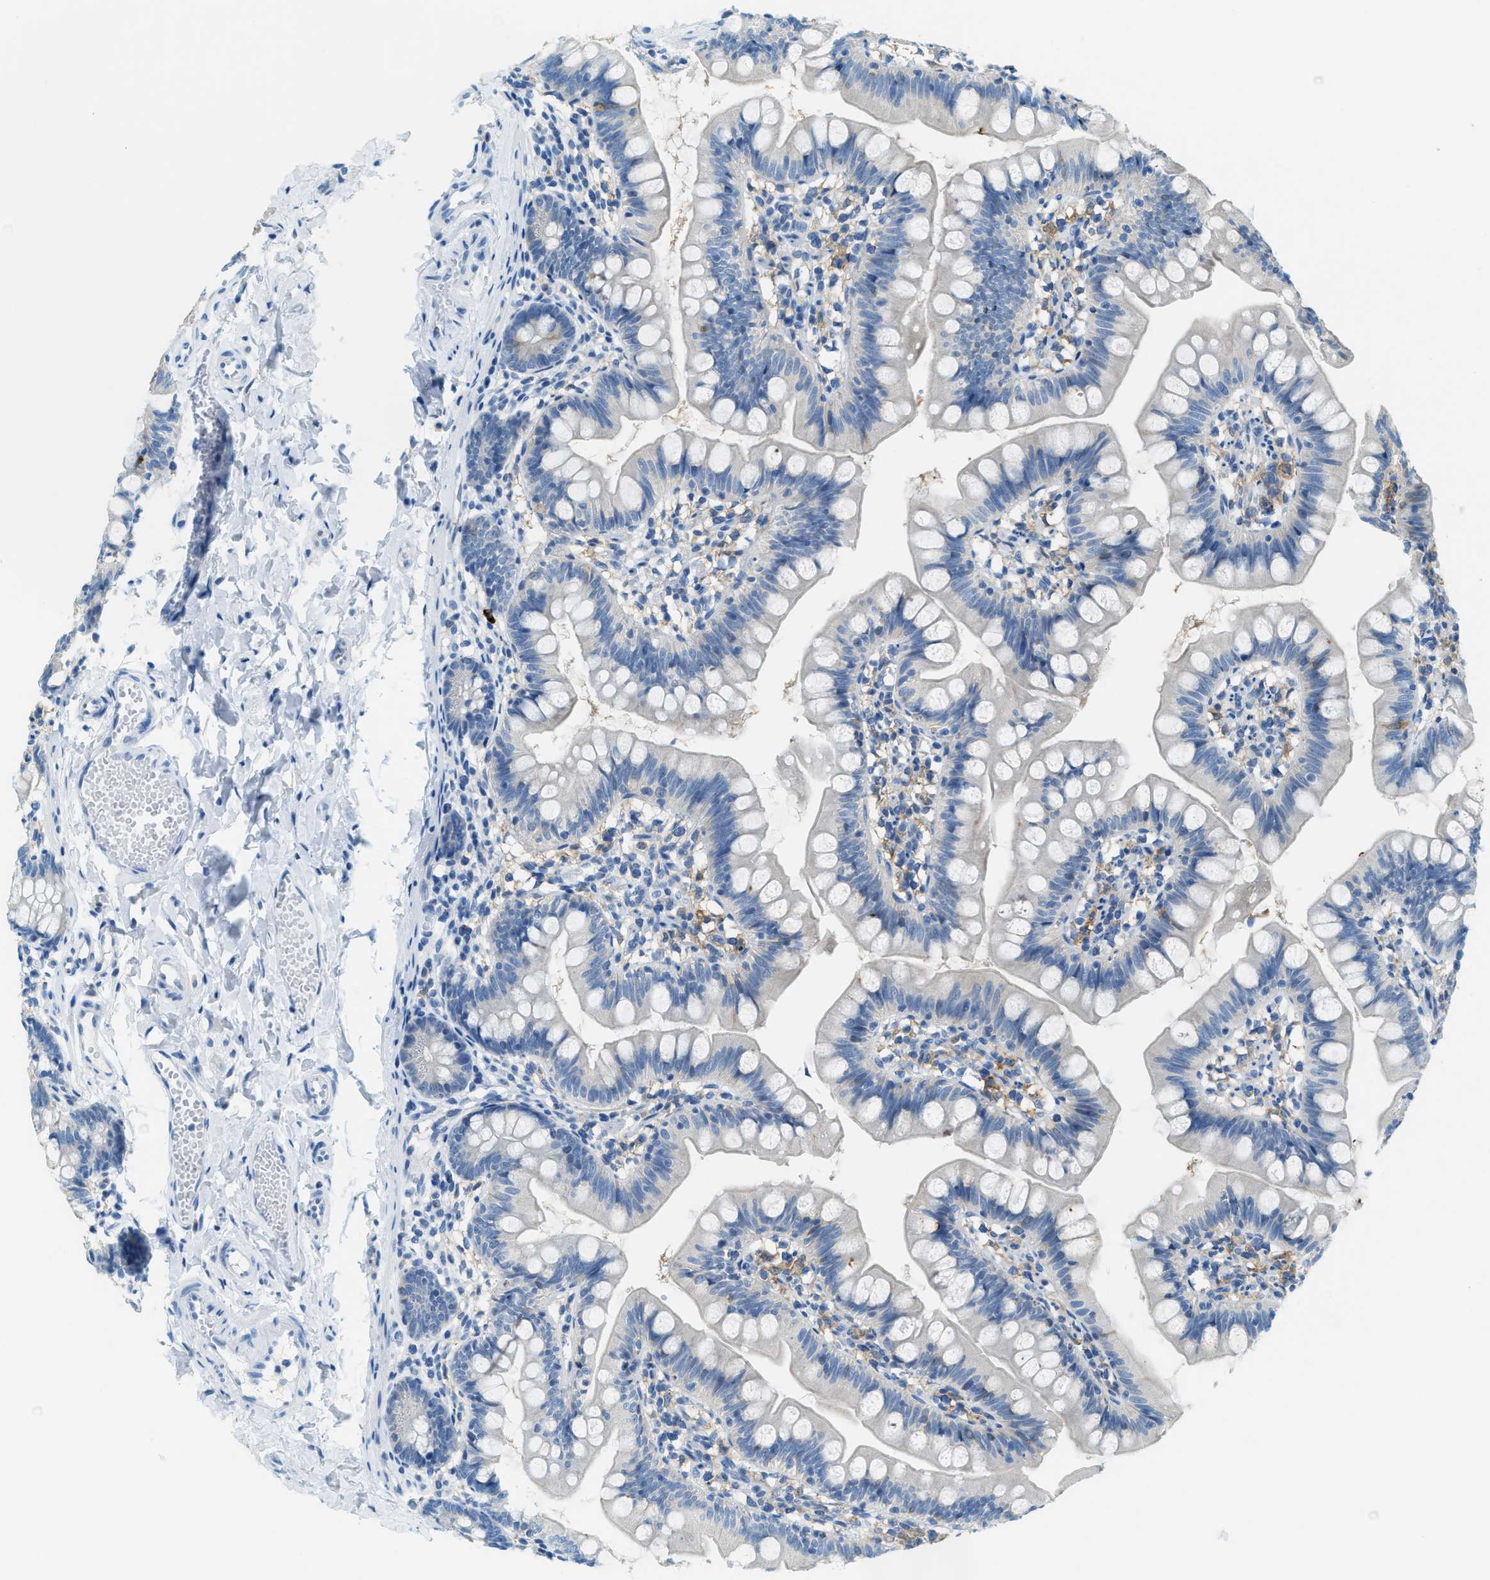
{"staining": {"intensity": "negative", "quantity": "none", "location": "none"}, "tissue": "small intestine", "cell_type": "Glandular cells", "image_type": "normal", "snomed": [{"axis": "morphology", "description": "Normal tissue, NOS"}, {"axis": "topography", "description": "Small intestine"}], "caption": "IHC micrograph of benign small intestine: human small intestine stained with DAB shows no significant protein positivity in glandular cells.", "gene": "MATCAP2", "patient": {"sex": "male", "age": 7}}